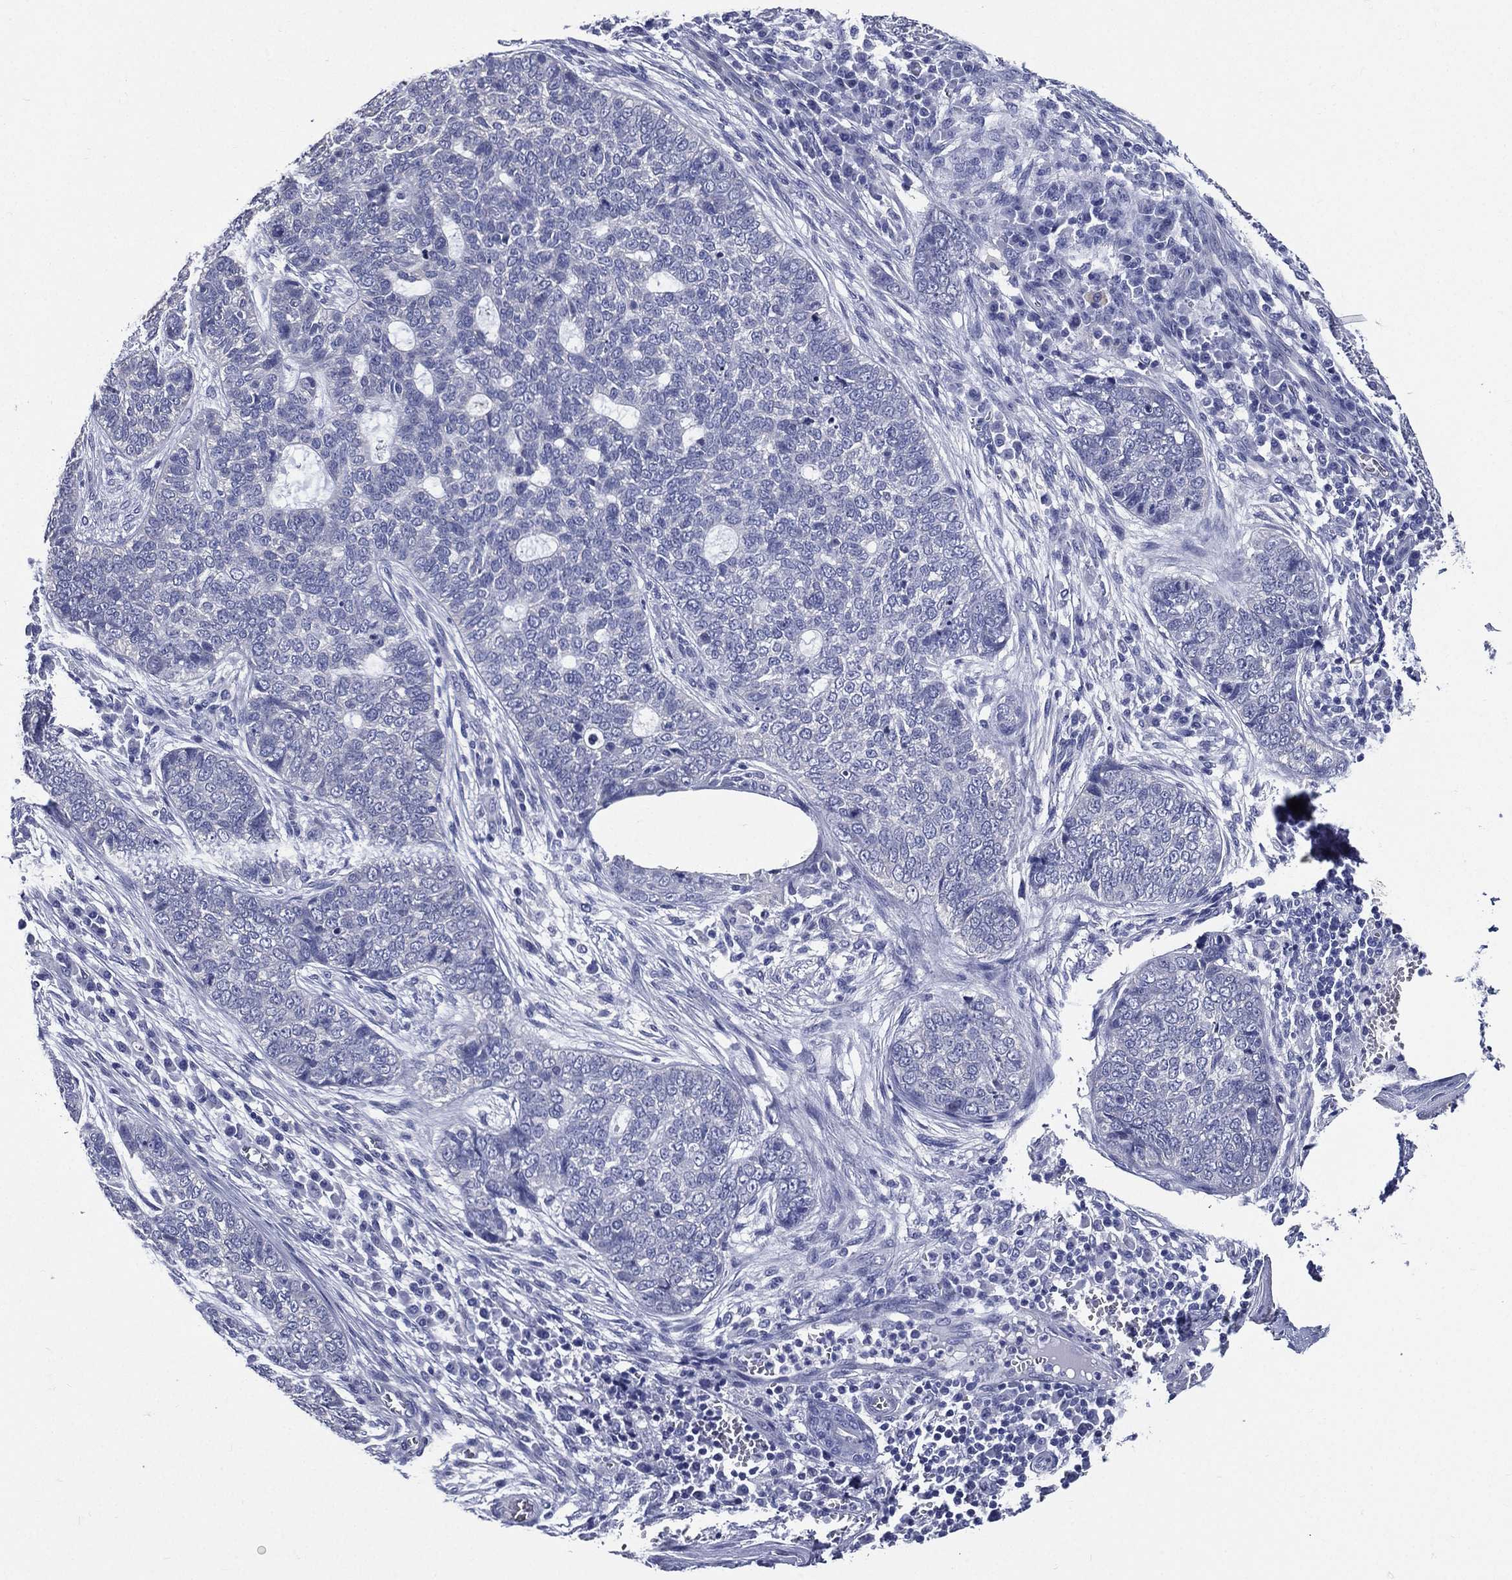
{"staining": {"intensity": "negative", "quantity": "none", "location": "none"}, "tissue": "skin cancer", "cell_type": "Tumor cells", "image_type": "cancer", "snomed": [{"axis": "morphology", "description": "Basal cell carcinoma"}, {"axis": "topography", "description": "Skin"}], "caption": "Immunohistochemical staining of human basal cell carcinoma (skin) exhibits no significant positivity in tumor cells.", "gene": "DPYS", "patient": {"sex": "female", "age": 69}}